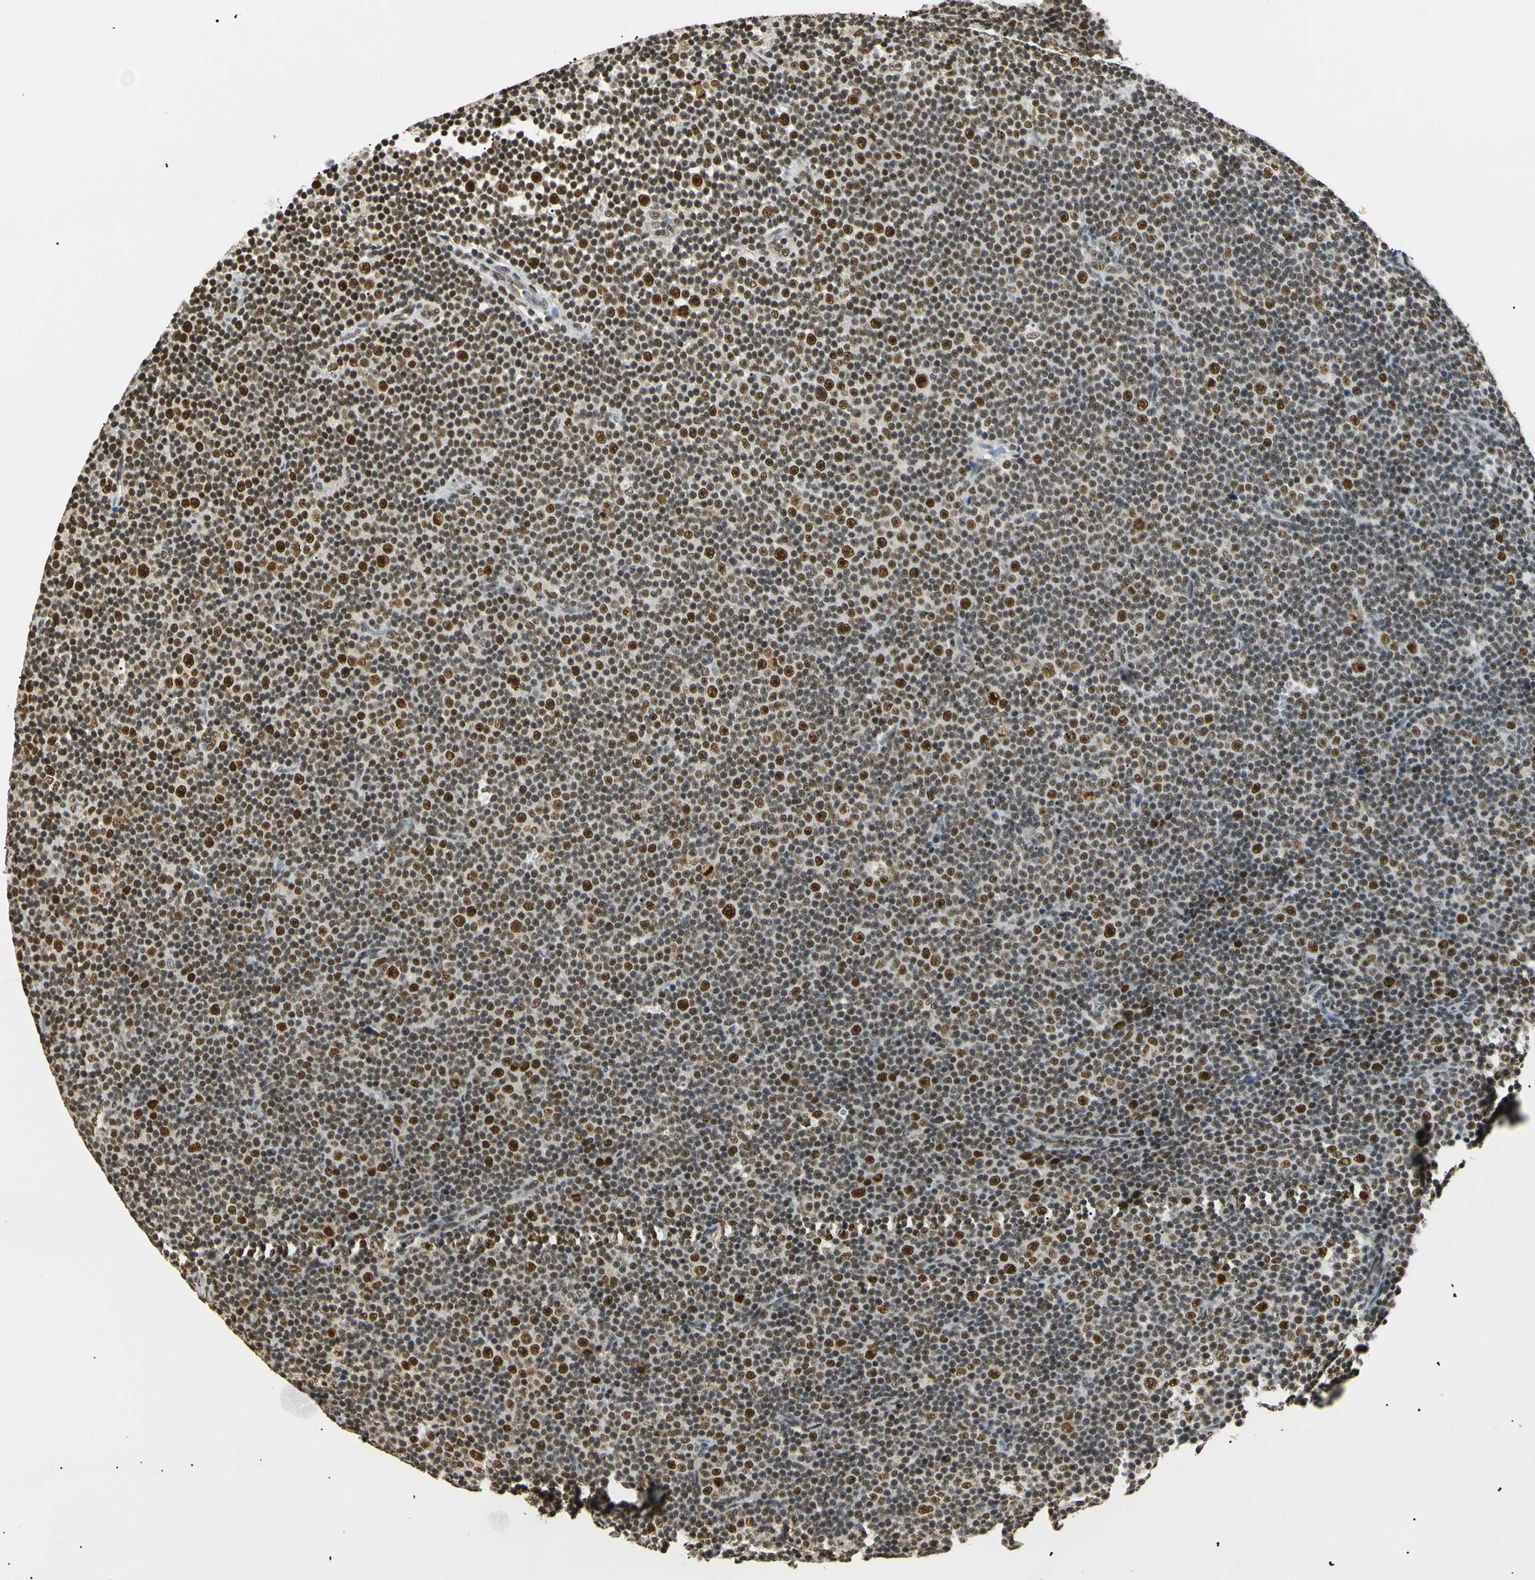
{"staining": {"intensity": "strong", "quantity": "25%-75%", "location": "nuclear"}, "tissue": "lymphoma", "cell_type": "Tumor cells", "image_type": "cancer", "snomed": [{"axis": "morphology", "description": "Malignant lymphoma, non-Hodgkin's type, Low grade"}, {"axis": "topography", "description": "Lymph node"}], "caption": "Human lymphoma stained with a brown dye shows strong nuclear positive positivity in about 25%-75% of tumor cells.", "gene": "SMARCA5", "patient": {"sex": "female", "age": 67}}